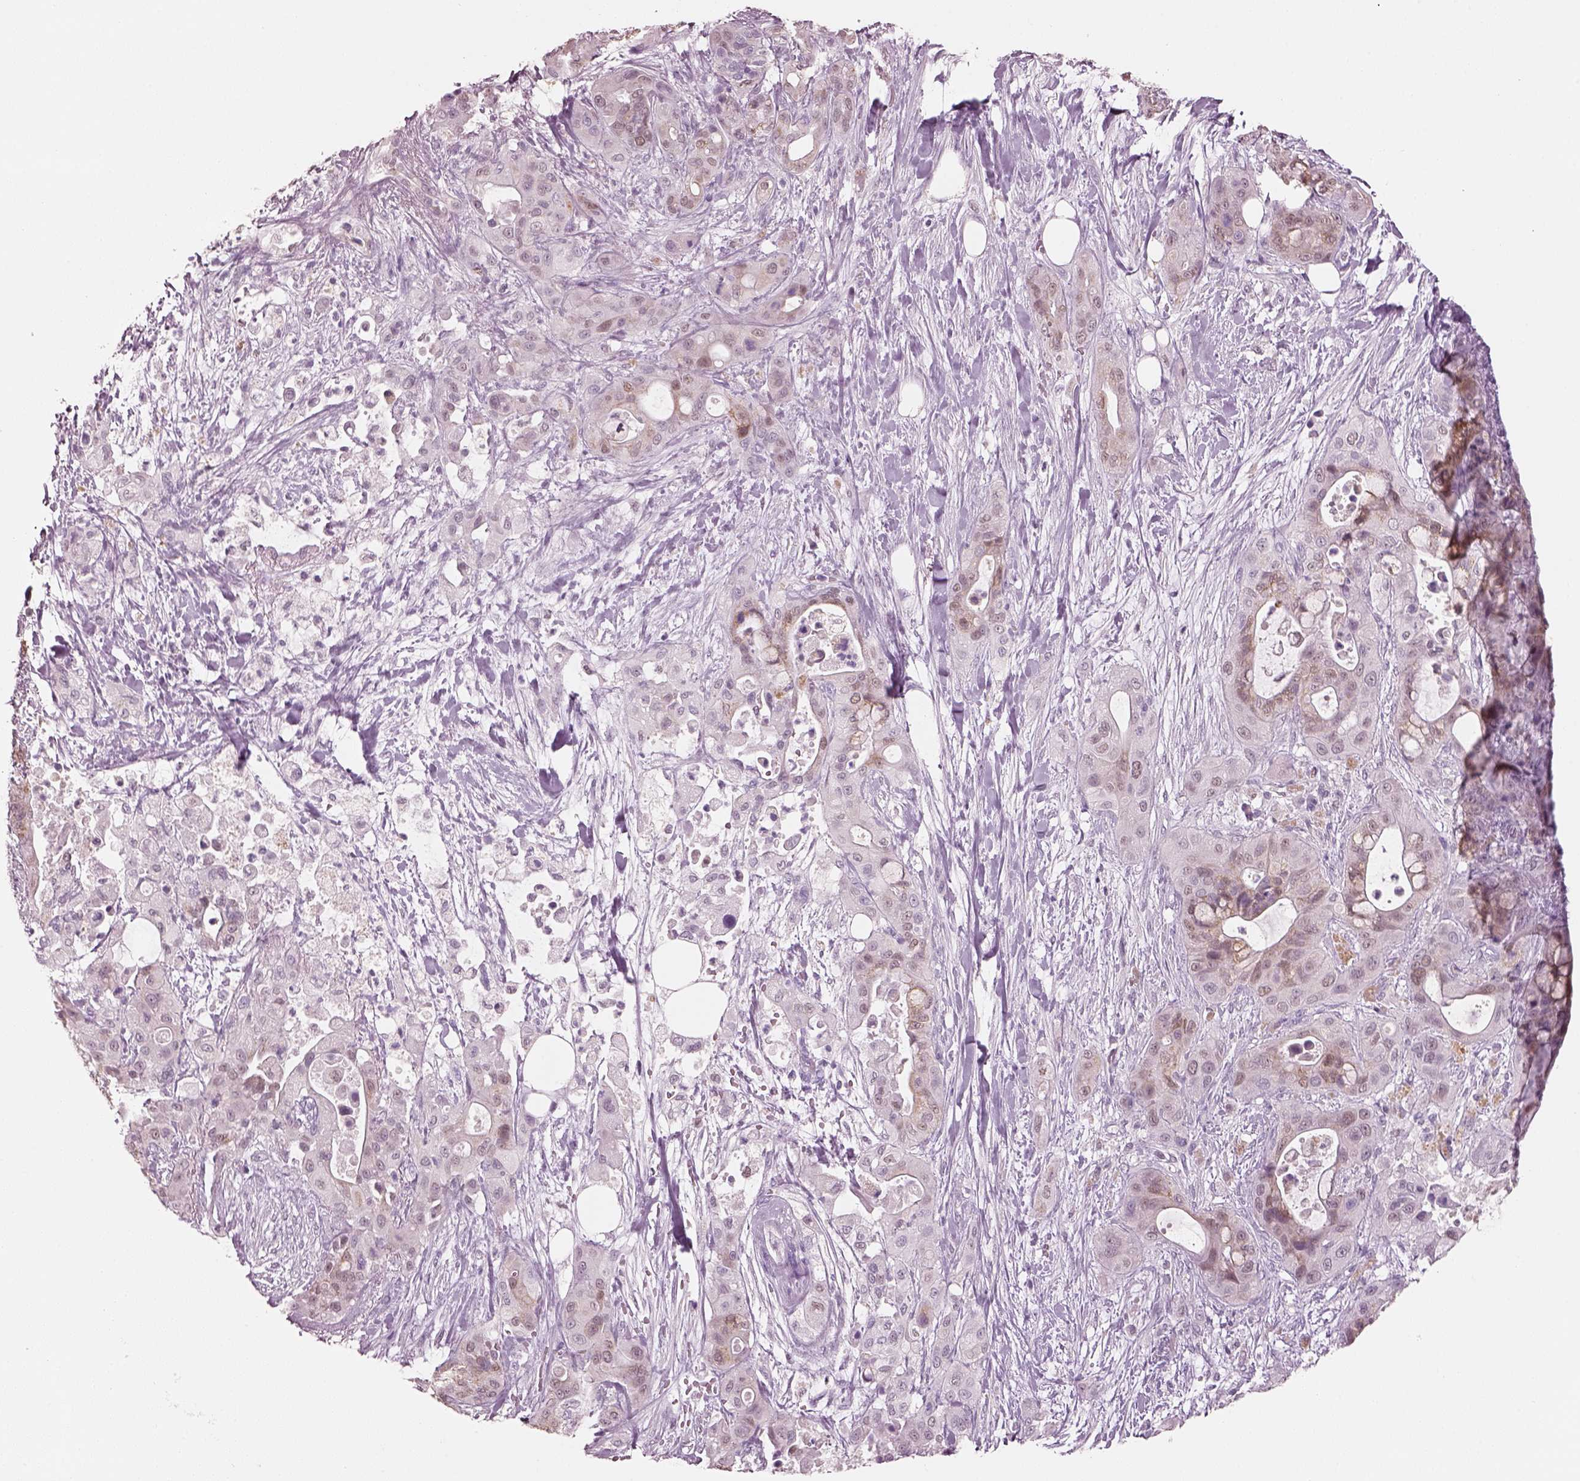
{"staining": {"intensity": "moderate", "quantity": ">75%", "location": "cytoplasmic/membranous"}, "tissue": "pancreatic cancer", "cell_type": "Tumor cells", "image_type": "cancer", "snomed": [{"axis": "morphology", "description": "Adenocarcinoma, NOS"}, {"axis": "topography", "description": "Pancreas"}], "caption": "The micrograph exhibits staining of adenocarcinoma (pancreatic), revealing moderate cytoplasmic/membranous protein expression (brown color) within tumor cells.", "gene": "ELSPBP1", "patient": {"sex": "male", "age": 71}}